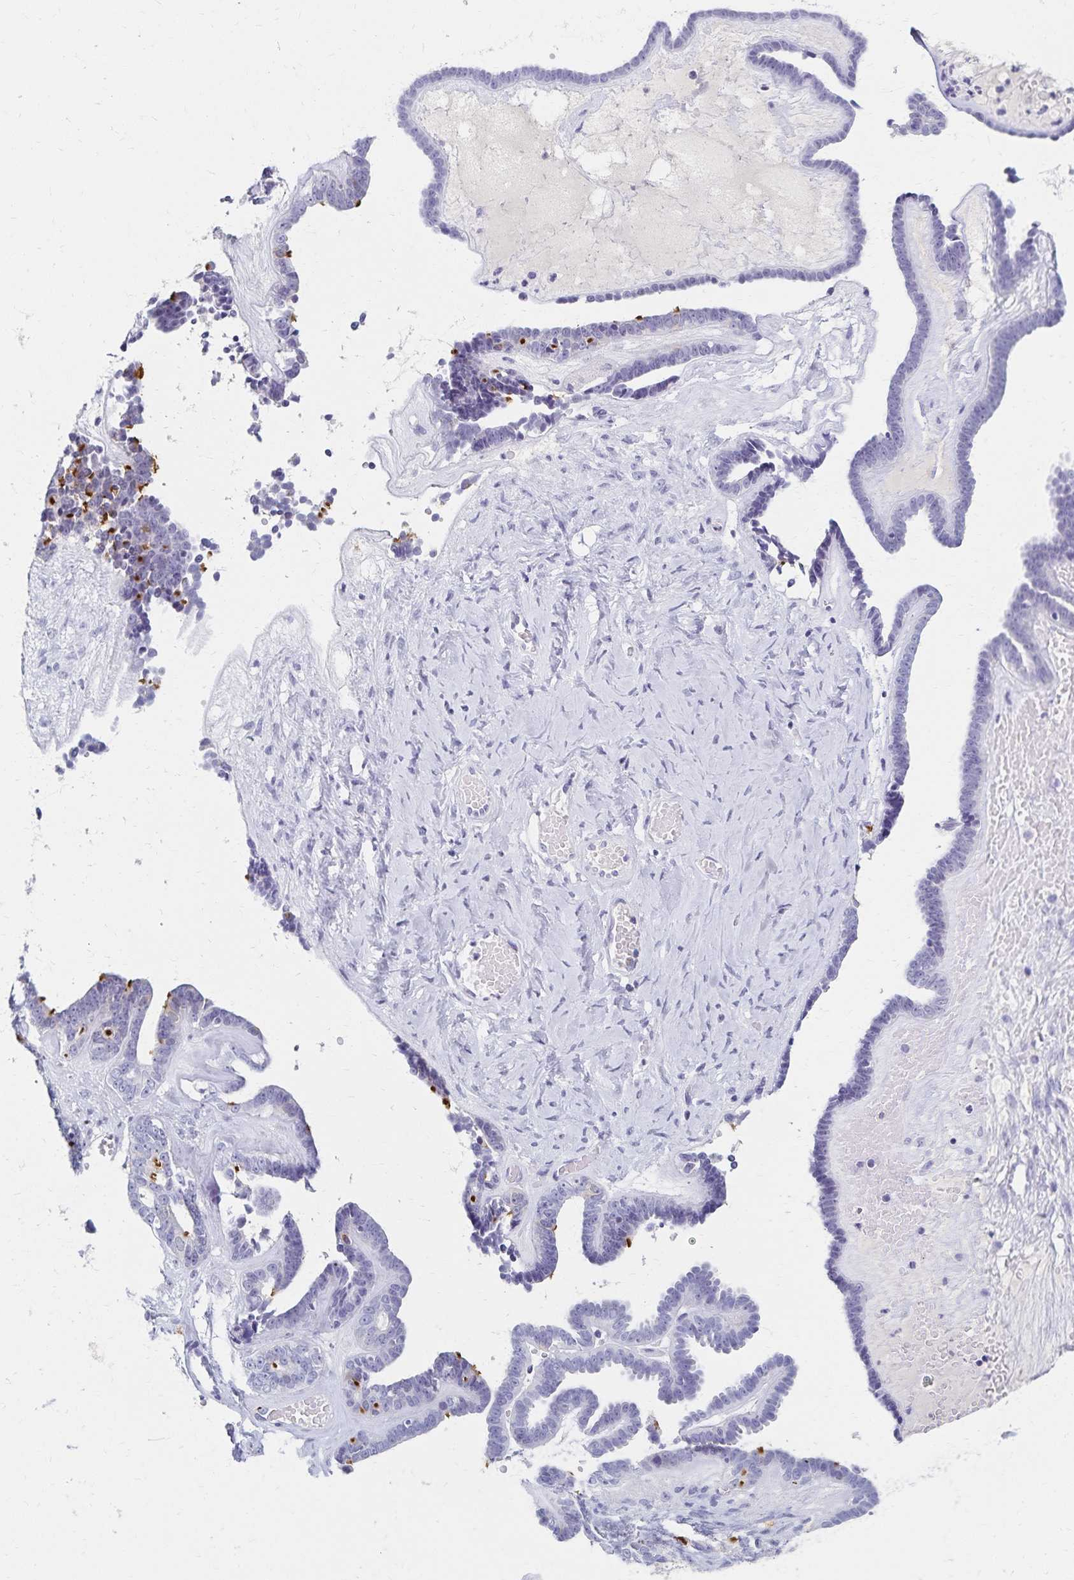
{"staining": {"intensity": "negative", "quantity": "none", "location": "none"}, "tissue": "ovarian cancer", "cell_type": "Tumor cells", "image_type": "cancer", "snomed": [{"axis": "morphology", "description": "Cystadenocarcinoma, serous, NOS"}, {"axis": "topography", "description": "Ovary"}], "caption": "Tumor cells show no significant protein expression in serous cystadenocarcinoma (ovarian).", "gene": "C2orf50", "patient": {"sex": "female", "age": 71}}